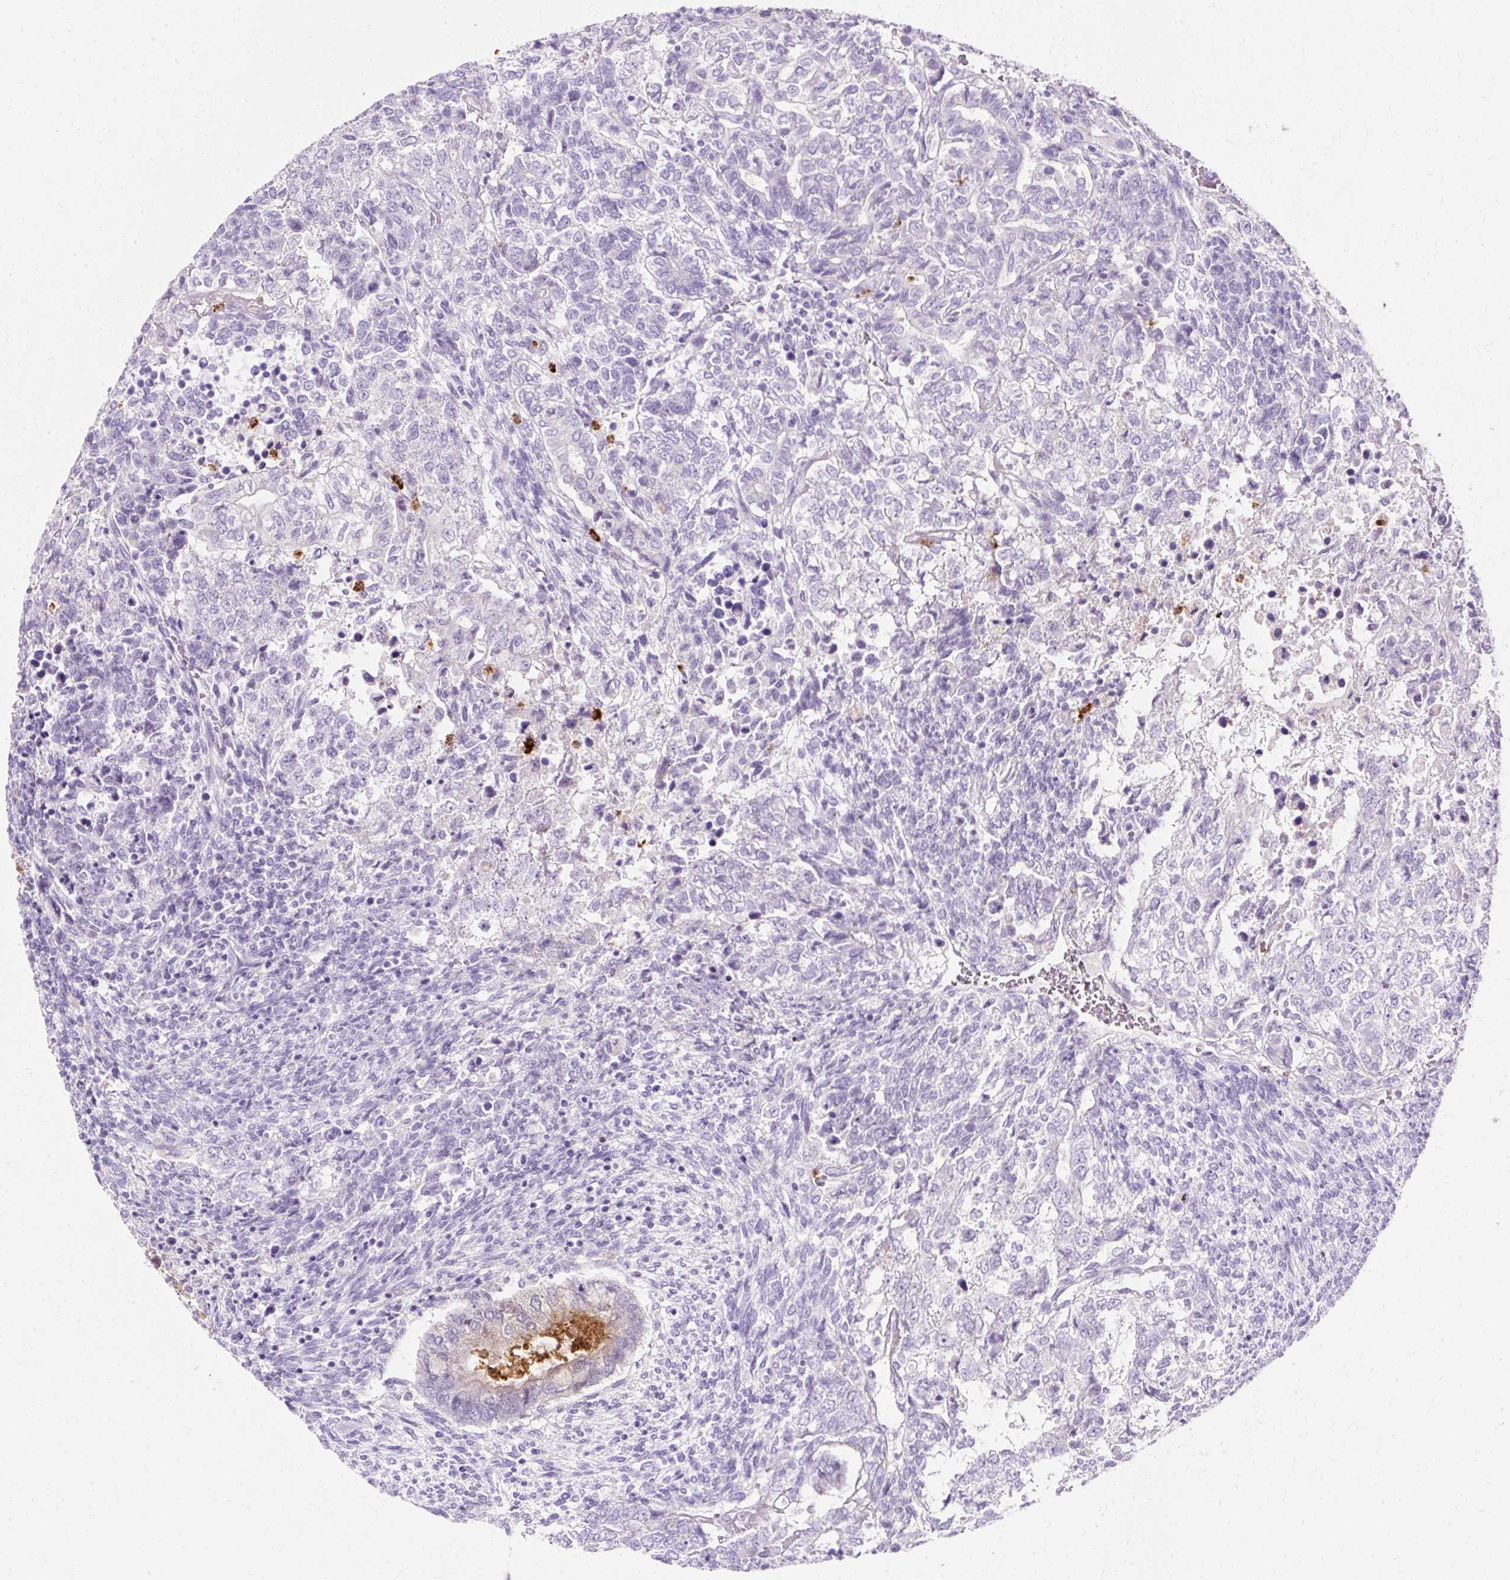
{"staining": {"intensity": "negative", "quantity": "none", "location": "none"}, "tissue": "testis cancer", "cell_type": "Tumor cells", "image_type": "cancer", "snomed": [{"axis": "morphology", "description": "Carcinoma, Embryonal, NOS"}, {"axis": "topography", "description": "Testis"}], "caption": "Immunohistochemistry (IHC) photomicrograph of testis embryonal carcinoma stained for a protein (brown), which displays no staining in tumor cells.", "gene": "DEFA1", "patient": {"sex": "male", "age": 23}}